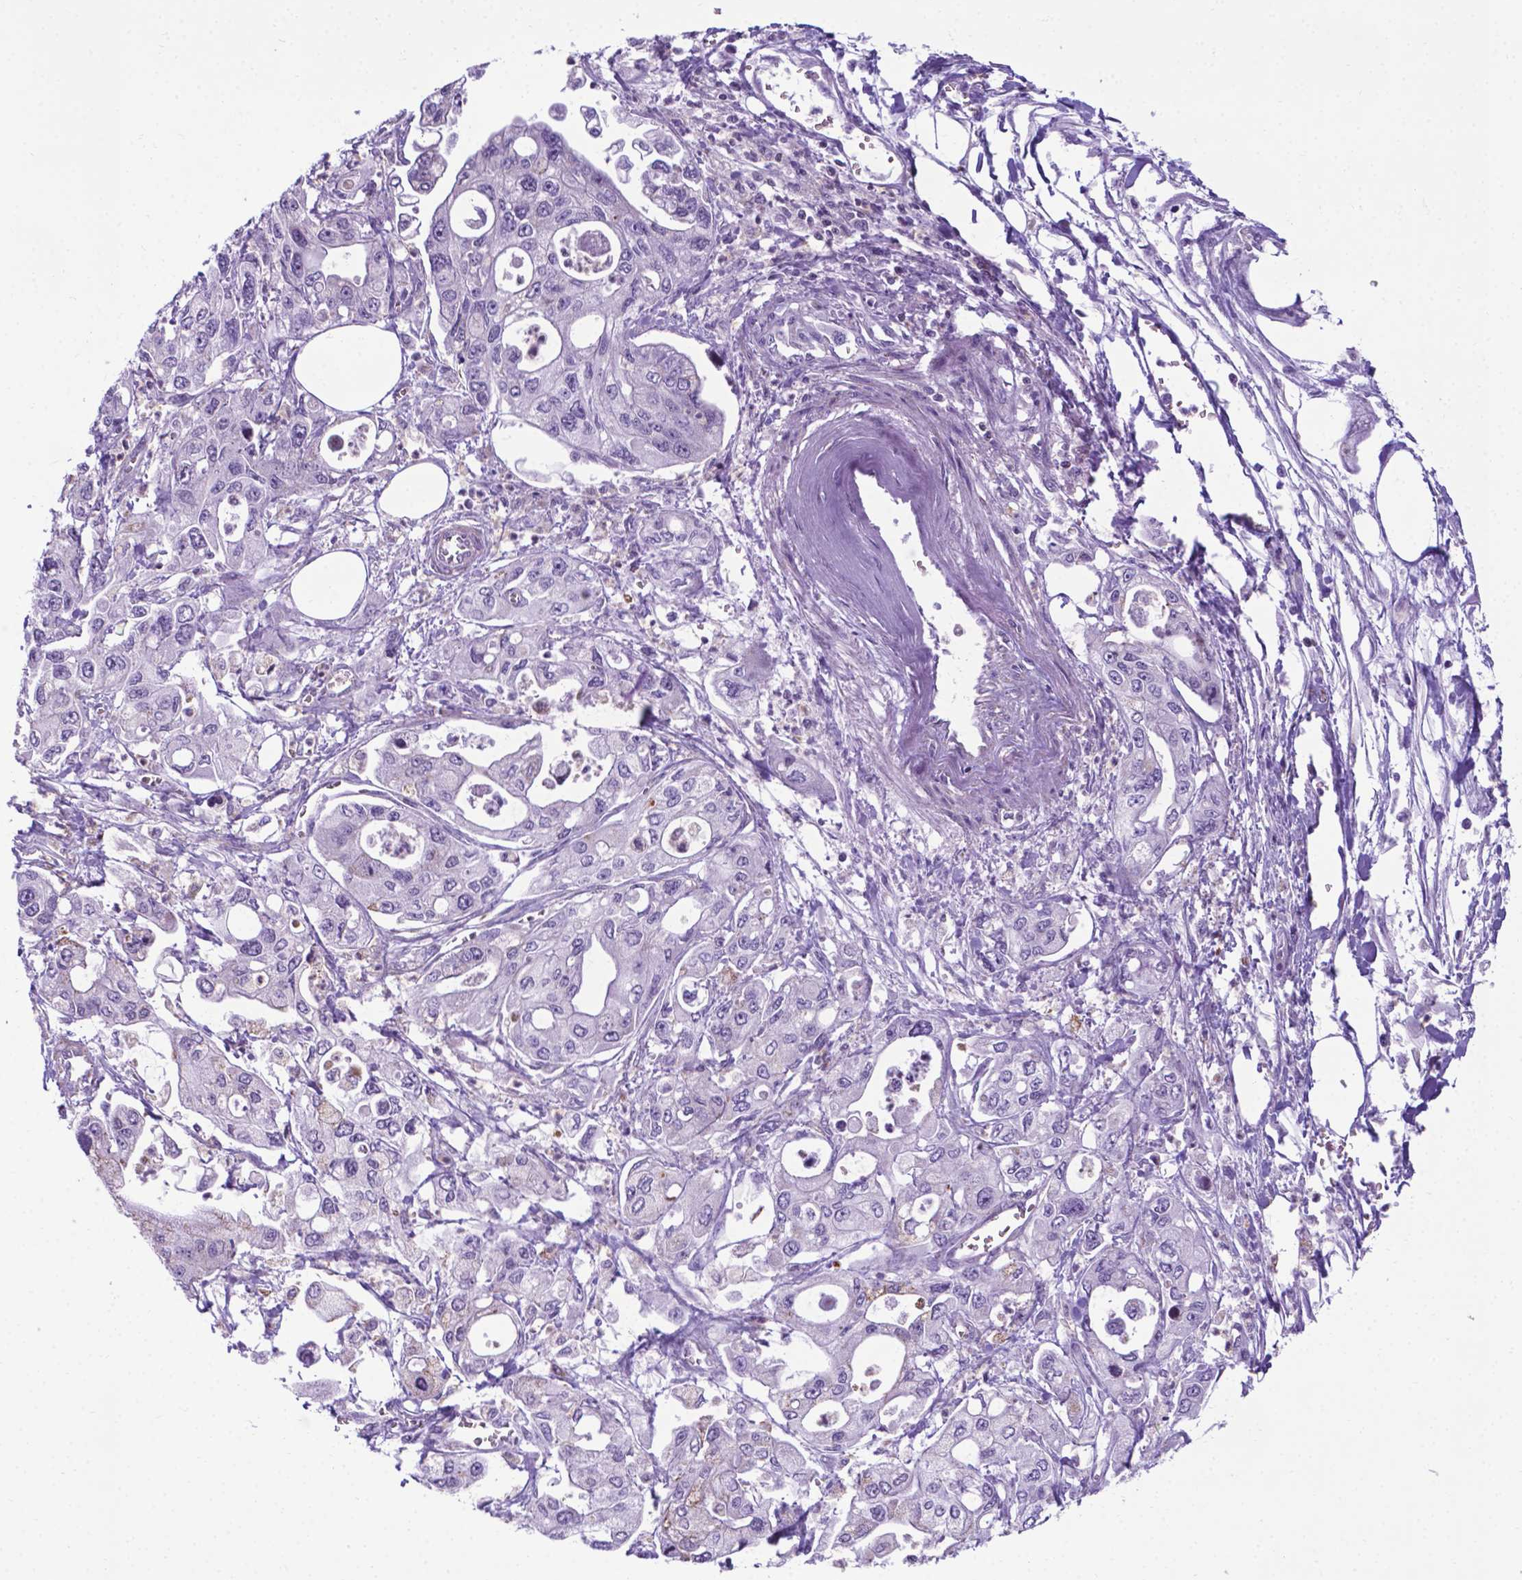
{"staining": {"intensity": "negative", "quantity": "none", "location": "none"}, "tissue": "pancreatic cancer", "cell_type": "Tumor cells", "image_type": "cancer", "snomed": [{"axis": "morphology", "description": "Adenocarcinoma, NOS"}, {"axis": "topography", "description": "Pancreas"}], "caption": "Adenocarcinoma (pancreatic) was stained to show a protein in brown. There is no significant staining in tumor cells. Brightfield microscopy of immunohistochemistry stained with DAB (3,3'-diaminobenzidine) (brown) and hematoxylin (blue), captured at high magnification.", "gene": "POU3F3", "patient": {"sex": "male", "age": 70}}